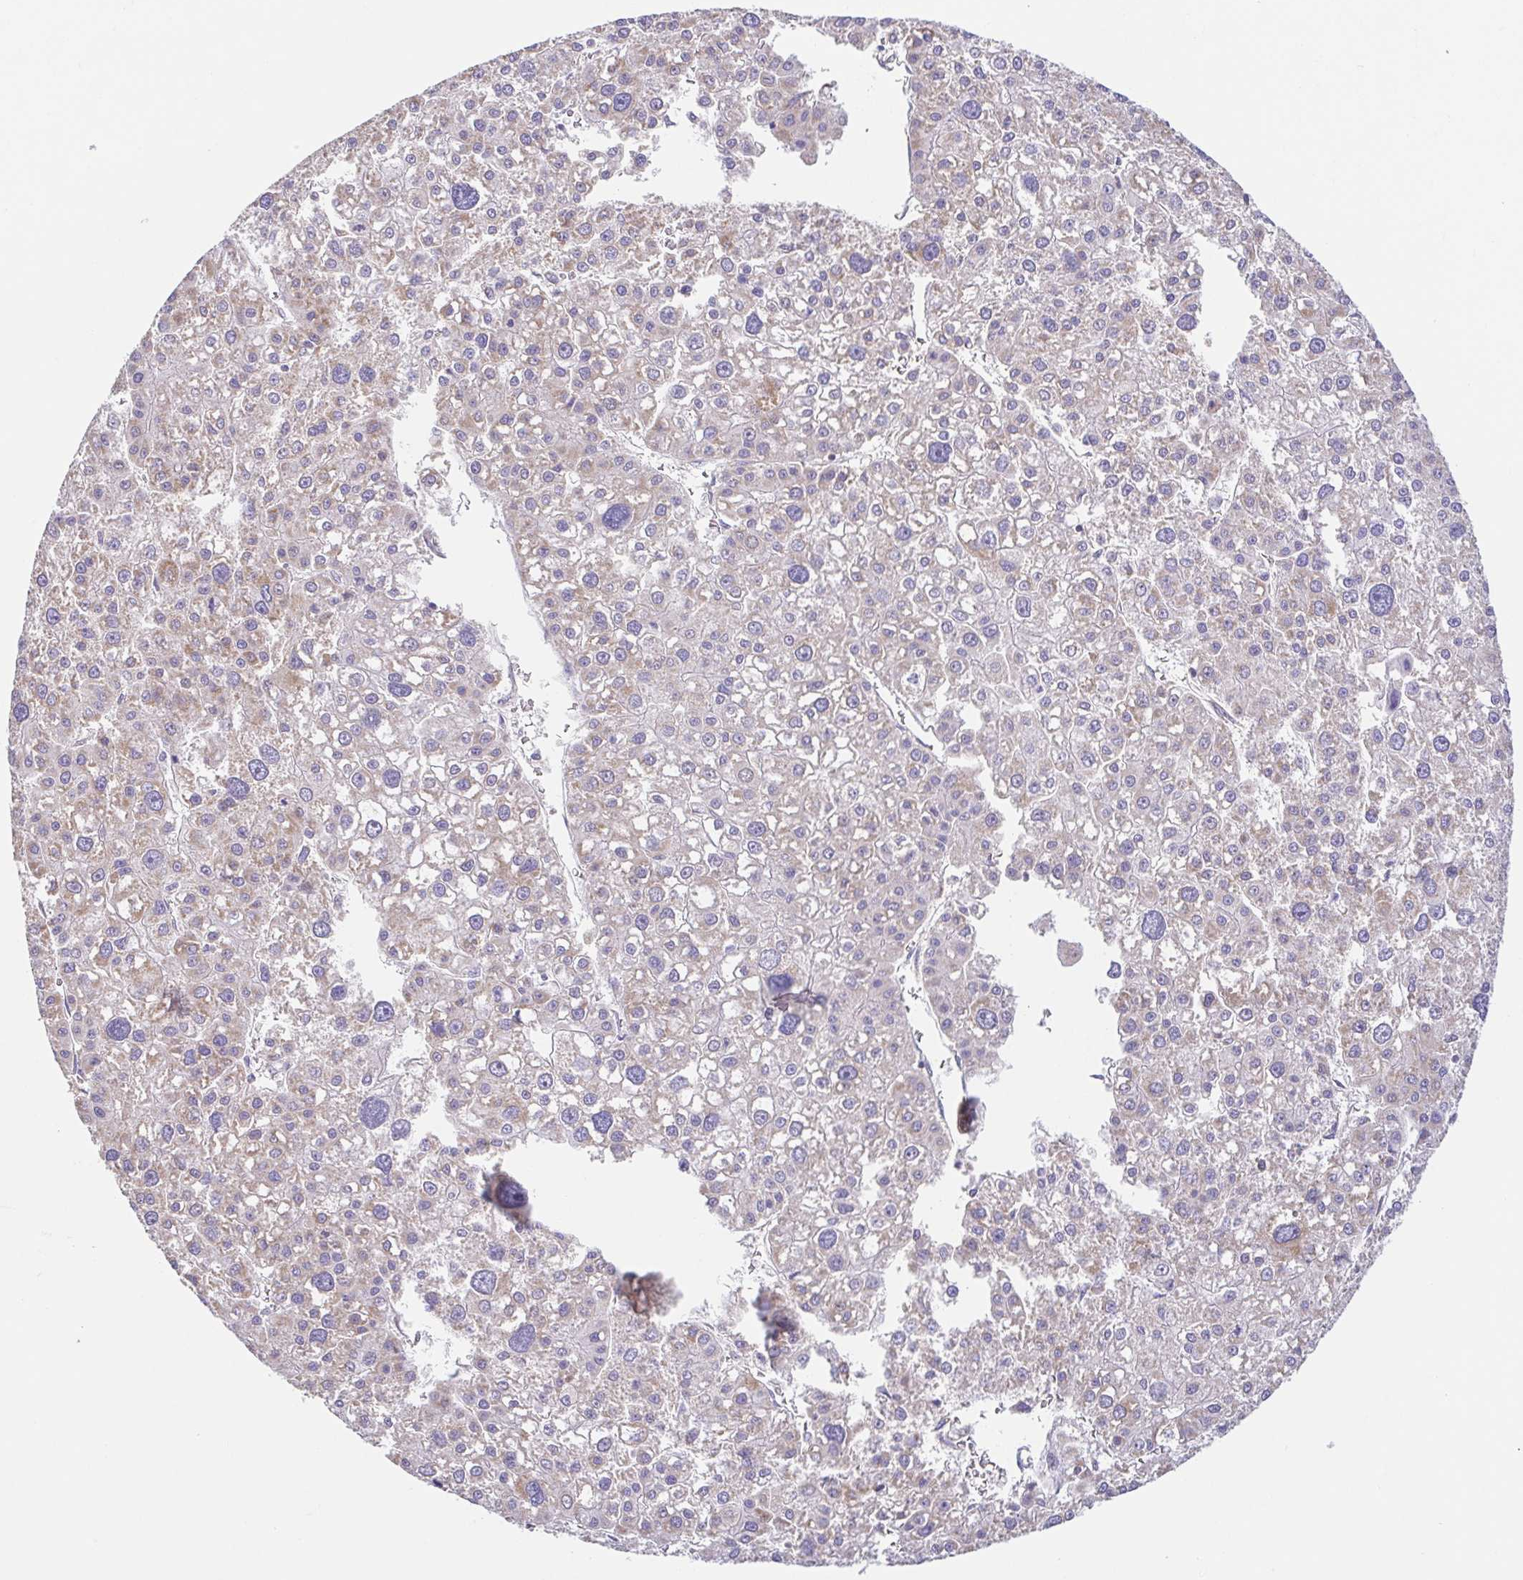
{"staining": {"intensity": "moderate", "quantity": "25%-75%", "location": "cytoplasmic/membranous"}, "tissue": "liver cancer", "cell_type": "Tumor cells", "image_type": "cancer", "snomed": [{"axis": "morphology", "description": "Carcinoma, Hepatocellular, NOS"}, {"axis": "topography", "description": "Liver"}], "caption": "About 25%-75% of tumor cells in human hepatocellular carcinoma (liver) exhibit moderate cytoplasmic/membranous protein expression as visualized by brown immunohistochemical staining.", "gene": "GINM1", "patient": {"sex": "male", "age": 73}}